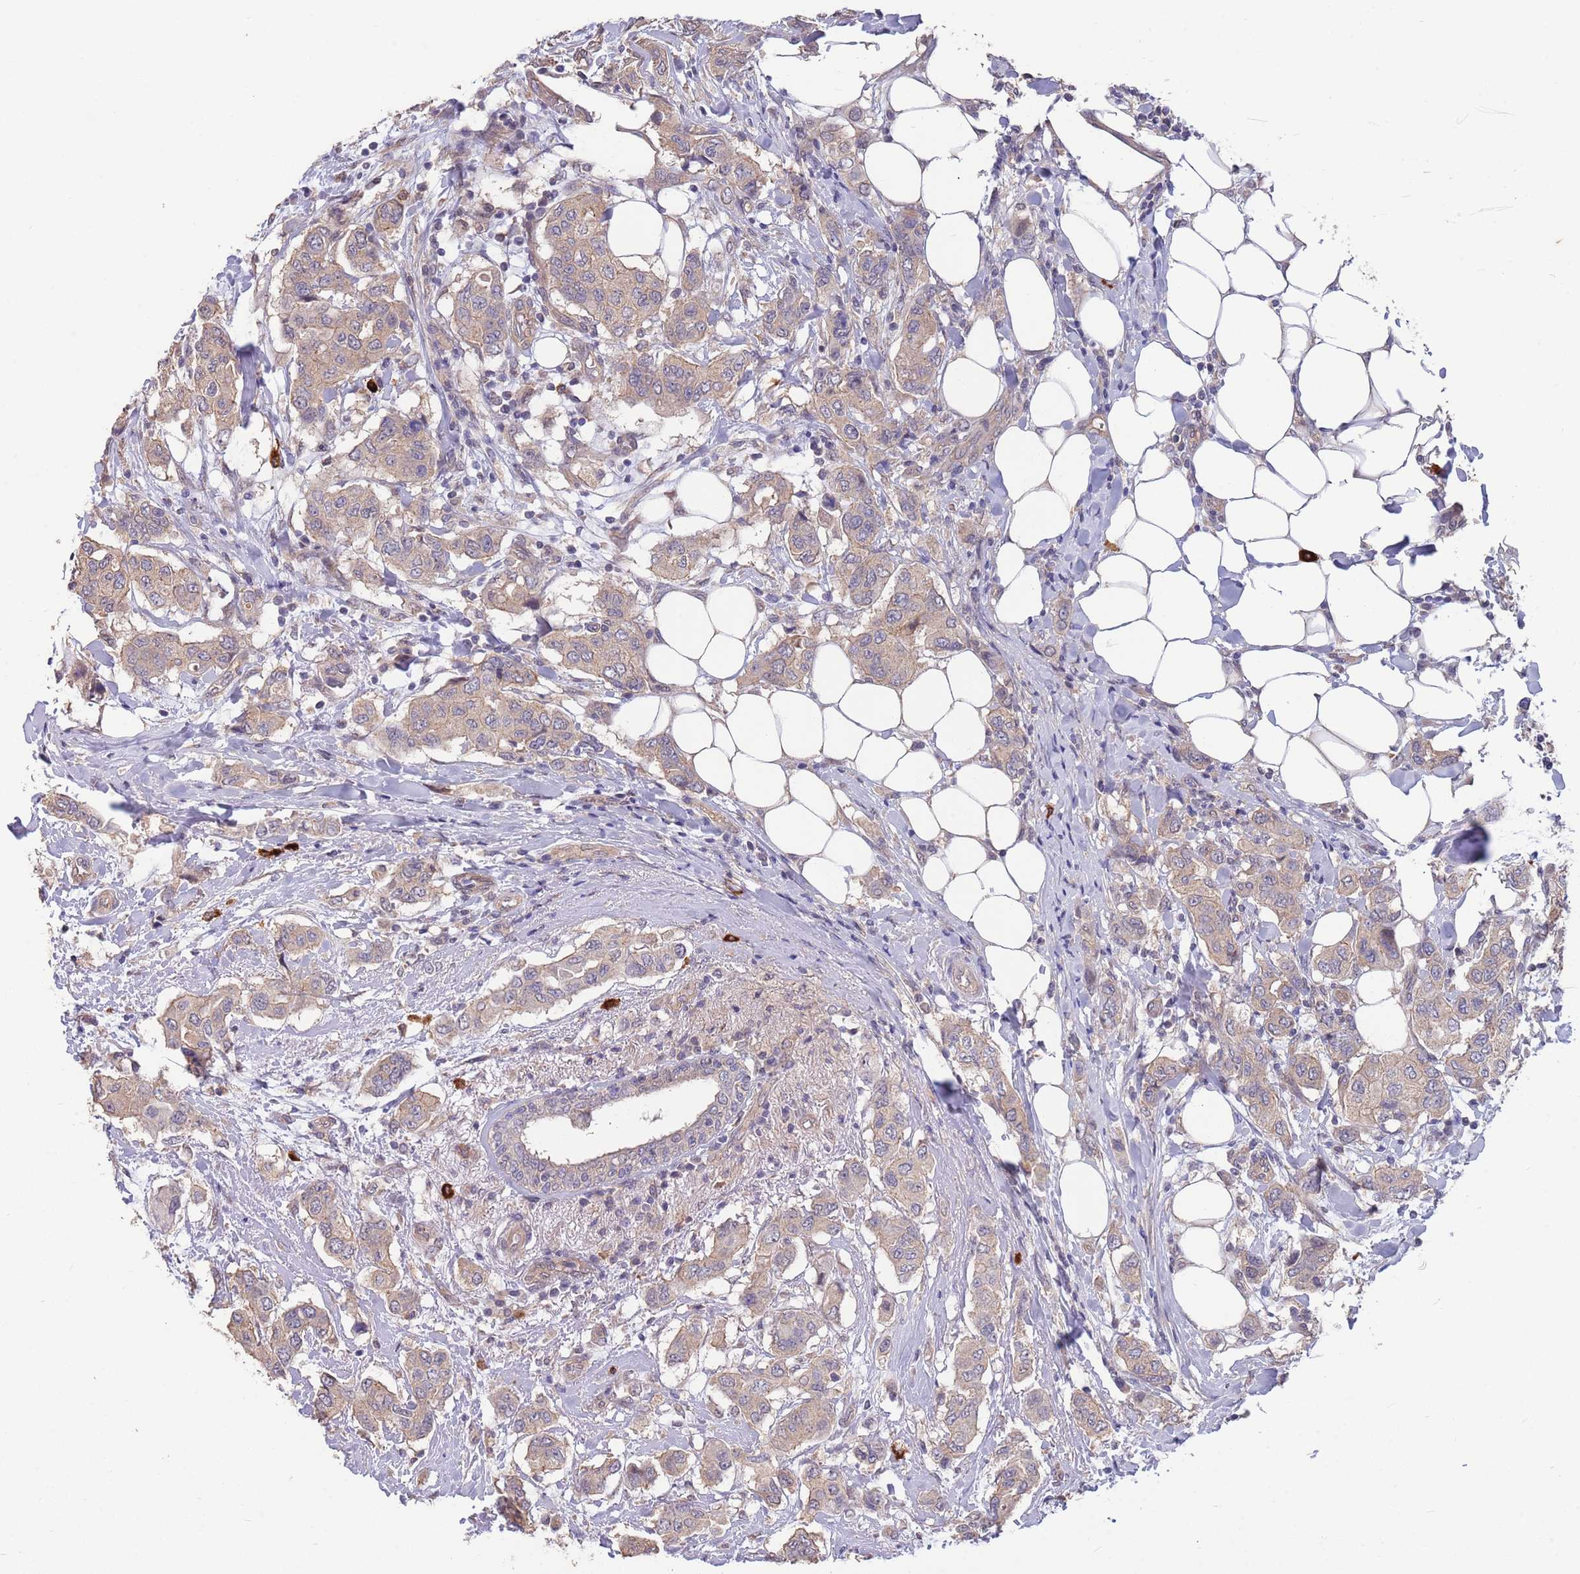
{"staining": {"intensity": "moderate", "quantity": ">75%", "location": "cytoplasmic/membranous"}, "tissue": "breast cancer", "cell_type": "Tumor cells", "image_type": "cancer", "snomed": [{"axis": "morphology", "description": "Lobular carcinoma"}, {"axis": "topography", "description": "Breast"}], "caption": "Immunohistochemical staining of human breast cancer shows medium levels of moderate cytoplasmic/membranous protein positivity in approximately >75% of tumor cells.", "gene": "MARVELD2", "patient": {"sex": "female", "age": 51}}